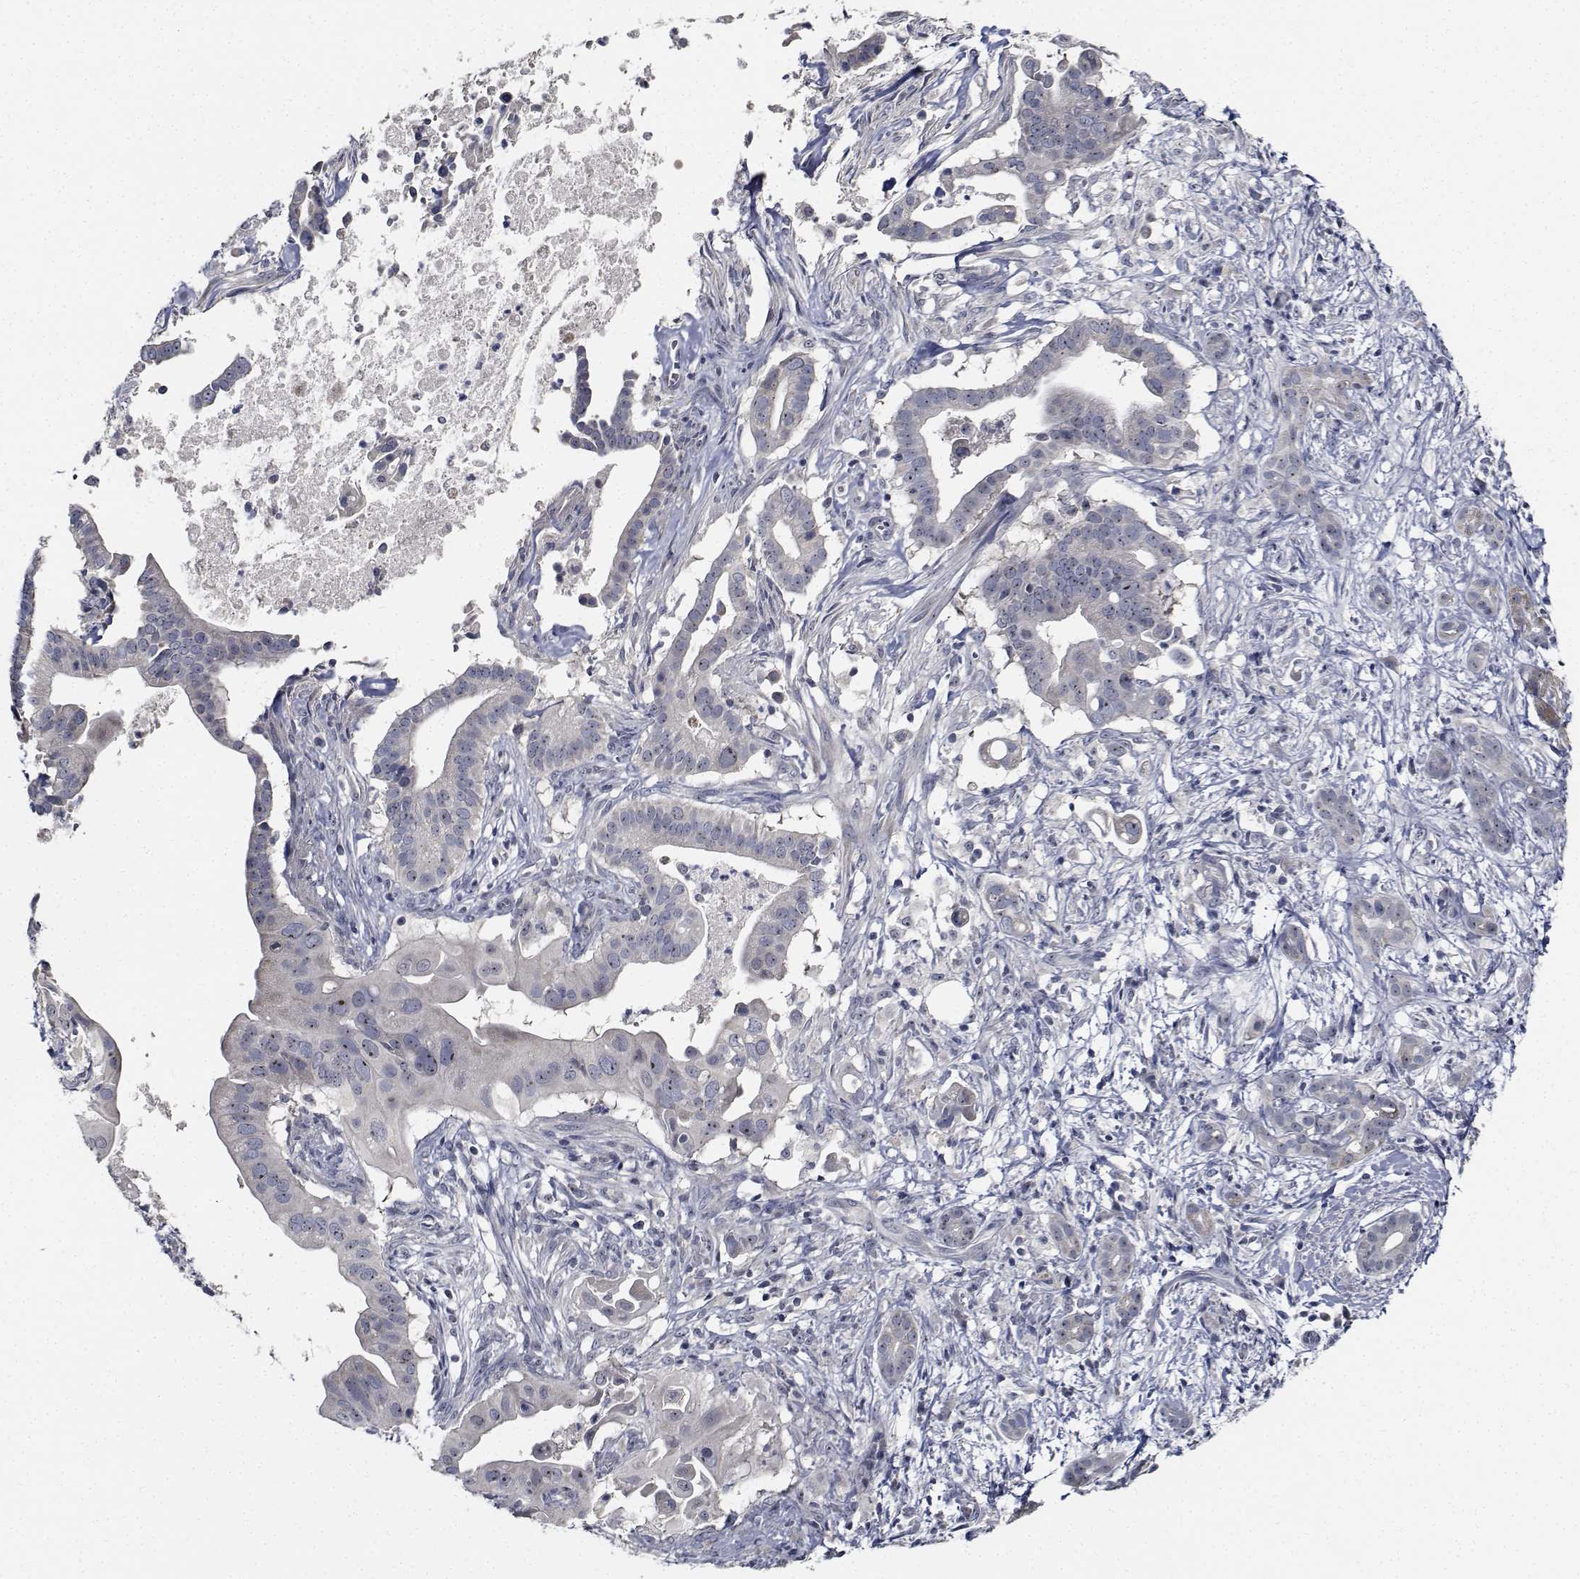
{"staining": {"intensity": "moderate", "quantity": "25%-75%", "location": "nuclear"}, "tissue": "pancreatic cancer", "cell_type": "Tumor cells", "image_type": "cancer", "snomed": [{"axis": "morphology", "description": "Adenocarcinoma, NOS"}, {"axis": "topography", "description": "Pancreas"}], "caption": "Immunohistochemical staining of human pancreatic cancer demonstrates medium levels of moderate nuclear positivity in about 25%-75% of tumor cells.", "gene": "NVL", "patient": {"sex": "male", "age": 61}}